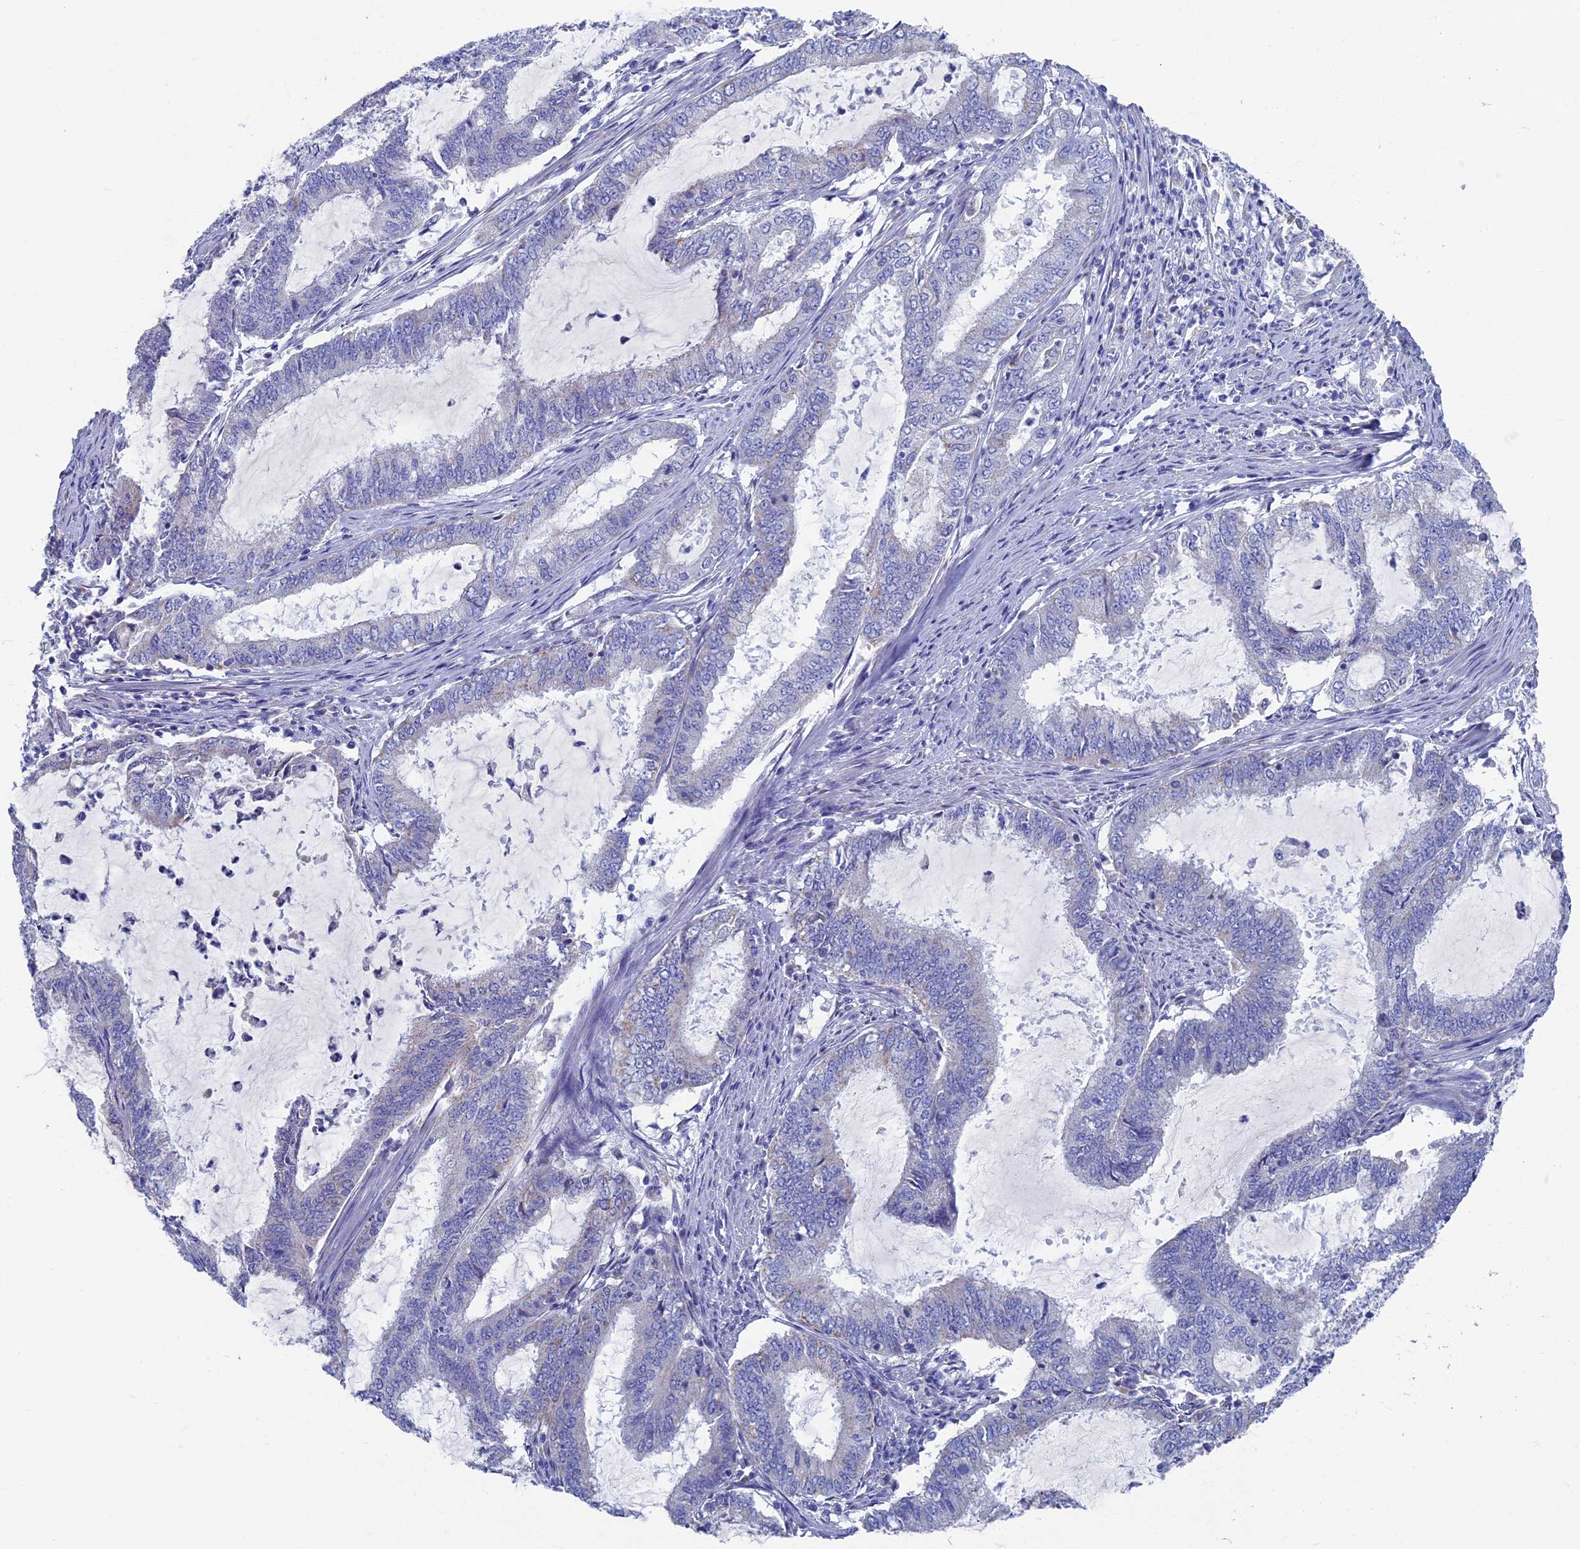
{"staining": {"intensity": "negative", "quantity": "none", "location": "none"}, "tissue": "endometrial cancer", "cell_type": "Tumor cells", "image_type": "cancer", "snomed": [{"axis": "morphology", "description": "Adenocarcinoma, NOS"}, {"axis": "topography", "description": "Endometrium"}], "caption": "An image of endometrial cancer stained for a protein demonstrates no brown staining in tumor cells. (DAB immunohistochemistry visualized using brightfield microscopy, high magnification).", "gene": "OAT", "patient": {"sex": "female", "age": 51}}